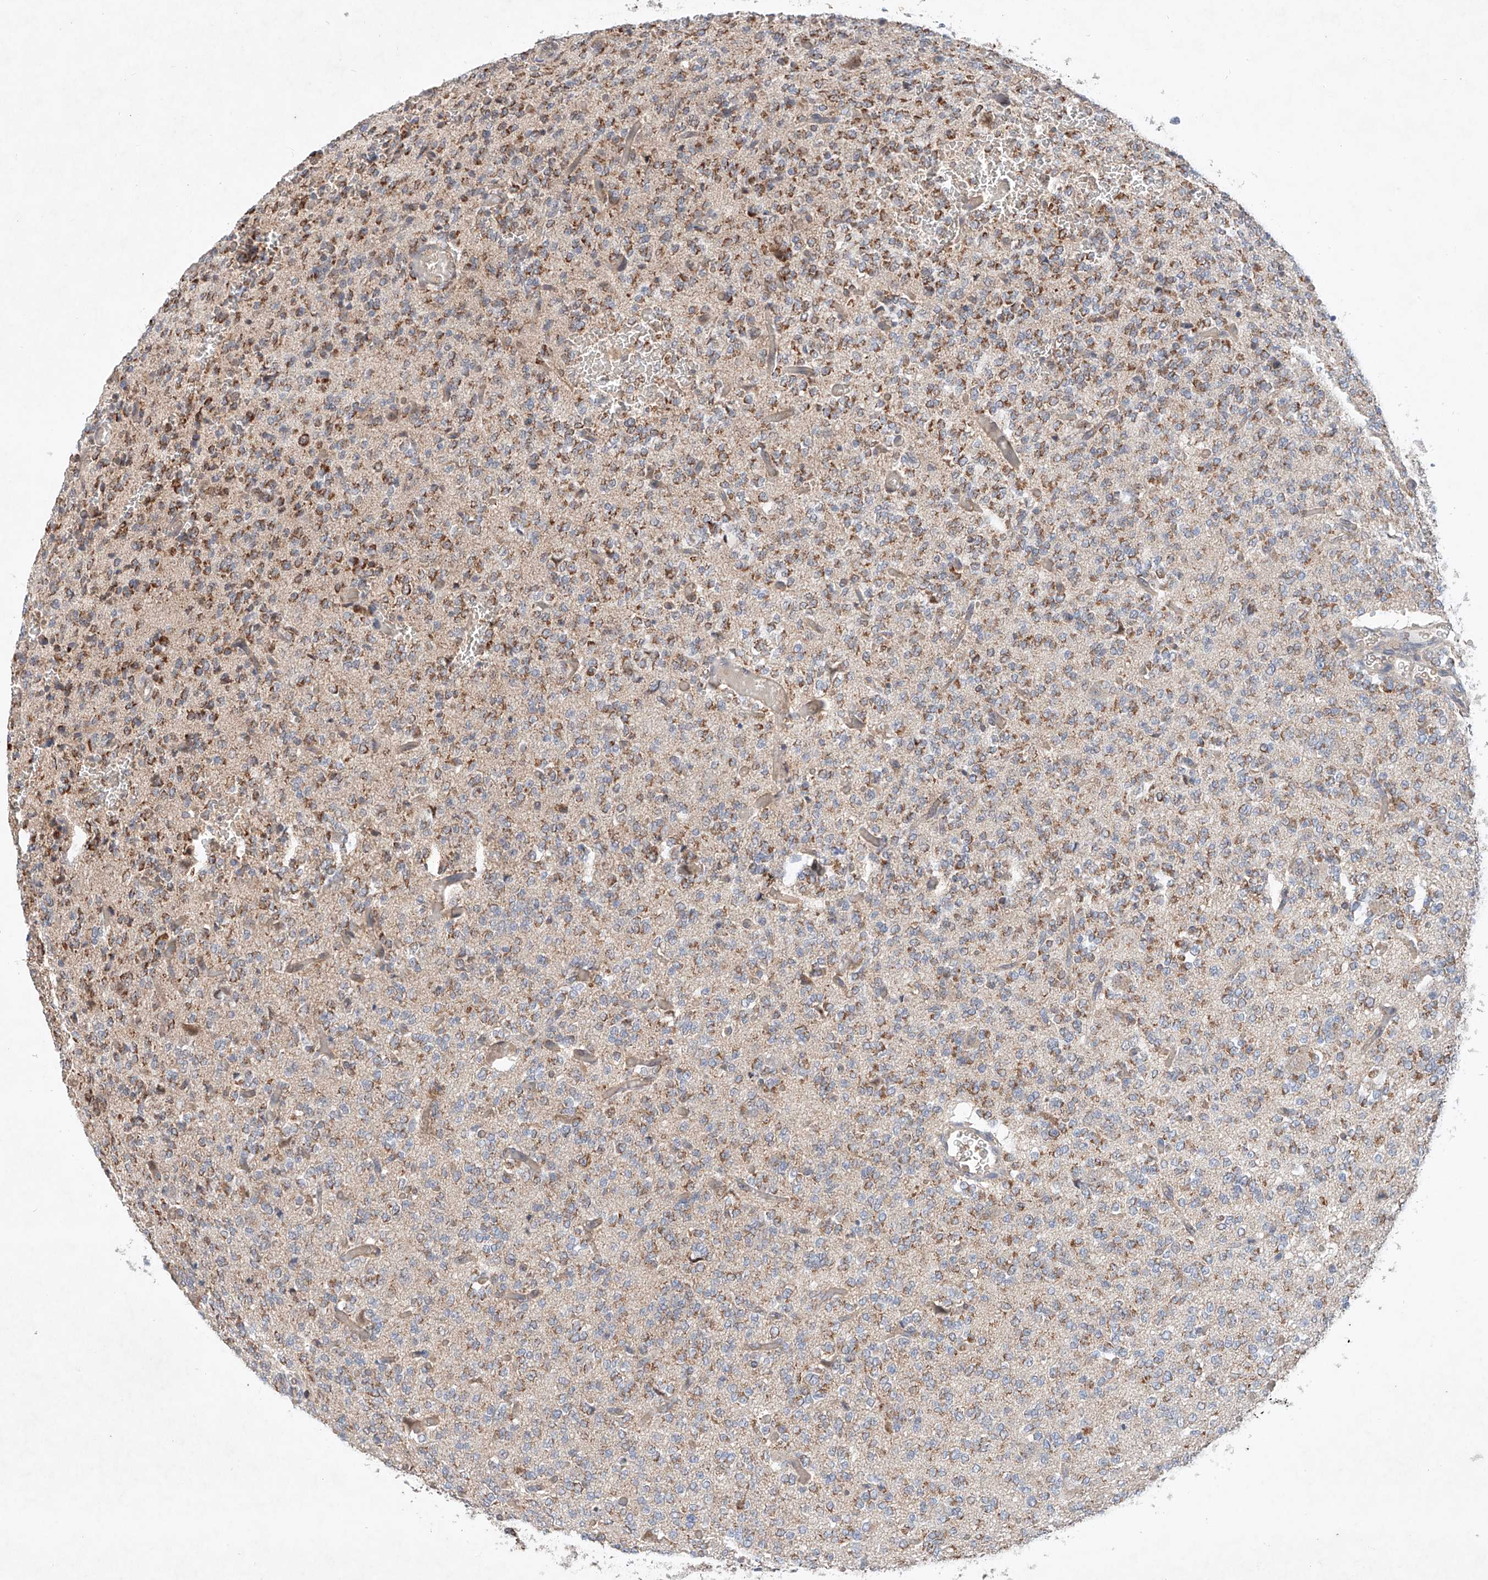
{"staining": {"intensity": "moderate", "quantity": ">75%", "location": "cytoplasmic/membranous"}, "tissue": "glioma", "cell_type": "Tumor cells", "image_type": "cancer", "snomed": [{"axis": "morphology", "description": "Glioma, malignant, Low grade"}, {"axis": "topography", "description": "Brain"}], "caption": "Malignant glioma (low-grade) stained with a brown dye displays moderate cytoplasmic/membranous positive positivity in about >75% of tumor cells.", "gene": "FASTK", "patient": {"sex": "male", "age": 38}}